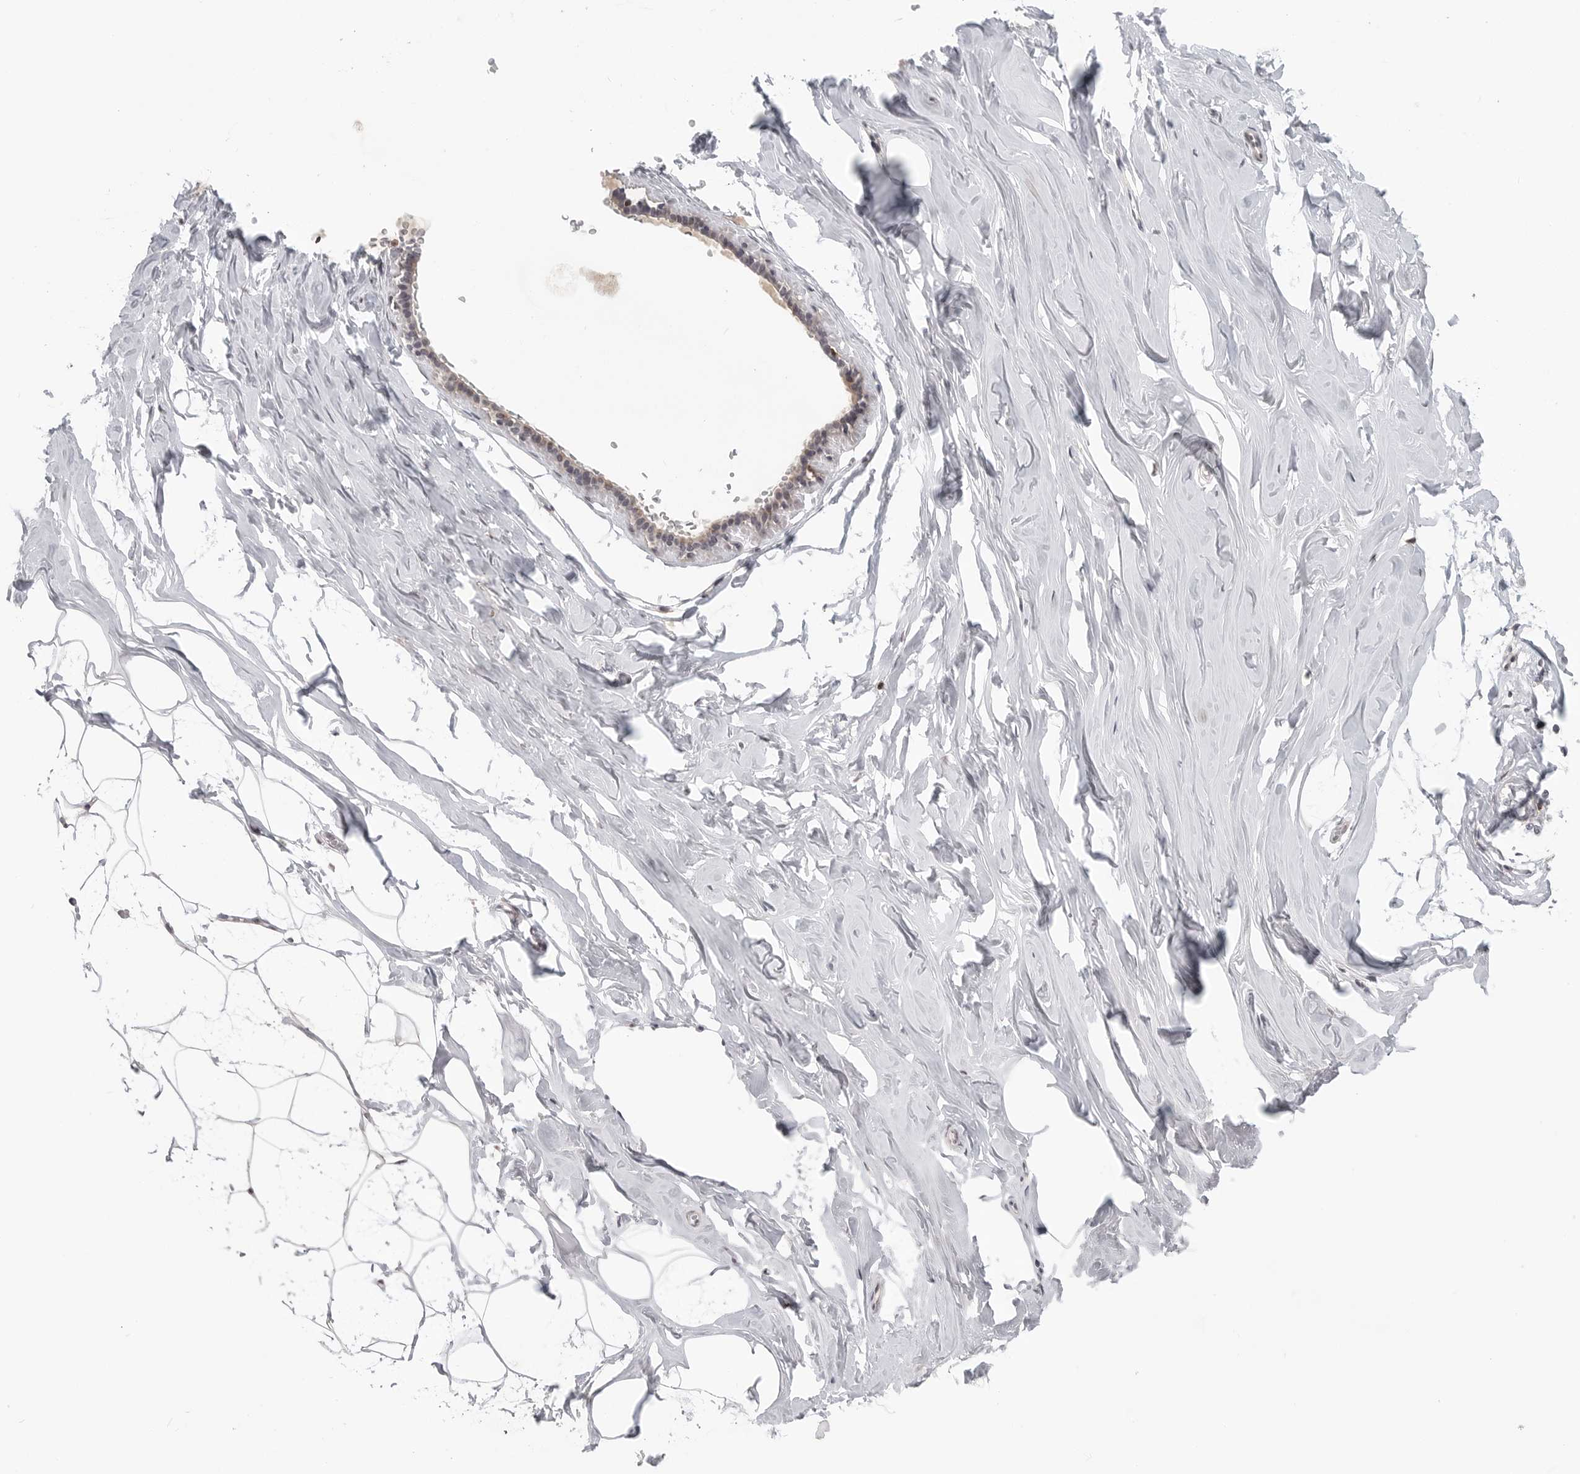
{"staining": {"intensity": "weak", "quantity": "<25%", "location": "nuclear"}, "tissue": "adipose tissue", "cell_type": "Adipocytes", "image_type": "normal", "snomed": [{"axis": "morphology", "description": "Normal tissue, NOS"}, {"axis": "morphology", "description": "Fibrosis, NOS"}, {"axis": "topography", "description": "Breast"}, {"axis": "topography", "description": "Adipose tissue"}], "caption": "Unremarkable adipose tissue was stained to show a protein in brown. There is no significant staining in adipocytes. (Brightfield microscopy of DAB (3,3'-diaminobenzidine) immunohistochemistry (IHC) at high magnification).", "gene": "SH3KBP1", "patient": {"sex": "female", "age": 39}}